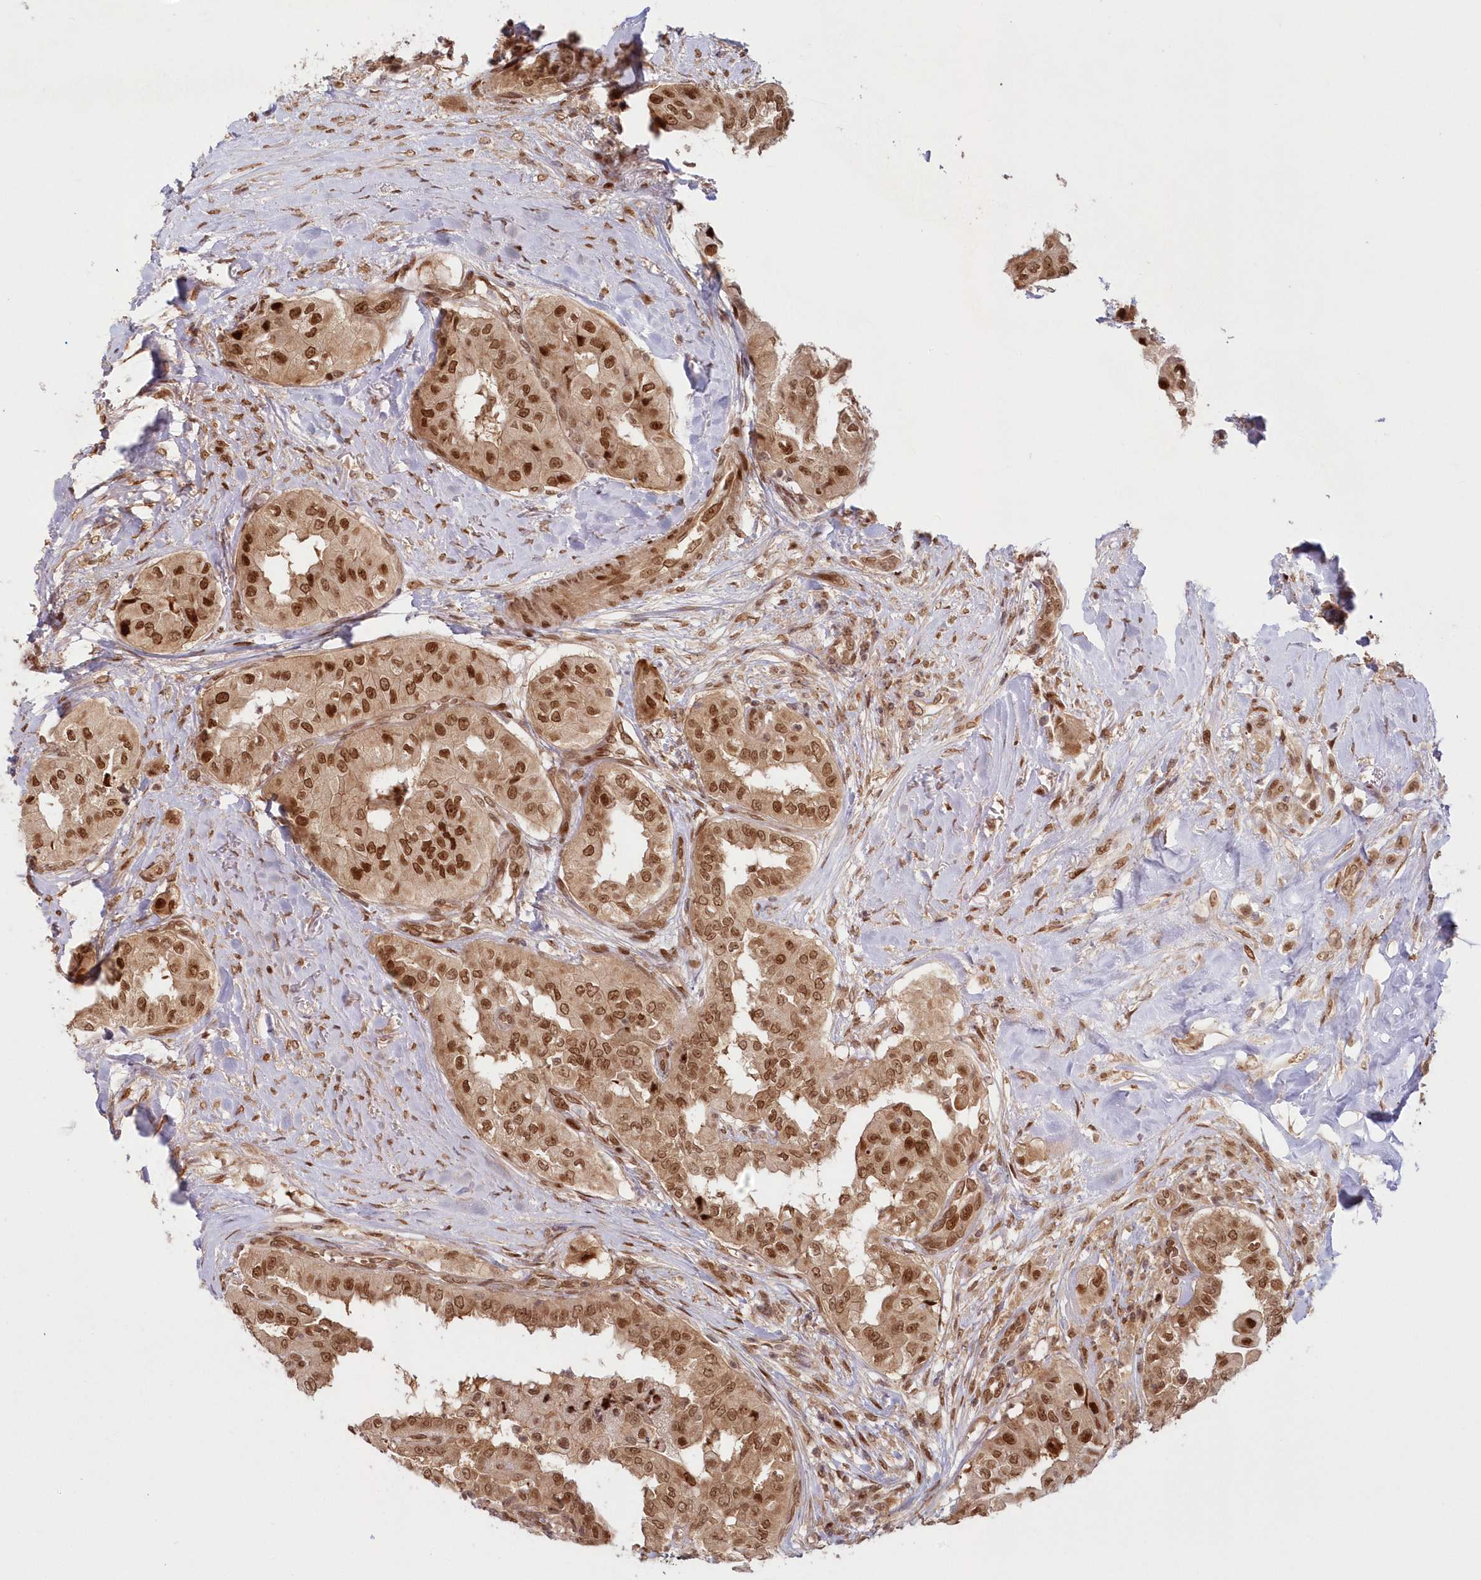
{"staining": {"intensity": "strong", "quantity": ">75%", "location": "cytoplasmic/membranous,nuclear"}, "tissue": "thyroid cancer", "cell_type": "Tumor cells", "image_type": "cancer", "snomed": [{"axis": "morphology", "description": "Papillary adenocarcinoma, NOS"}, {"axis": "topography", "description": "Thyroid gland"}], "caption": "A brown stain labels strong cytoplasmic/membranous and nuclear staining of a protein in thyroid cancer (papillary adenocarcinoma) tumor cells.", "gene": "TOGARAM2", "patient": {"sex": "female", "age": 59}}